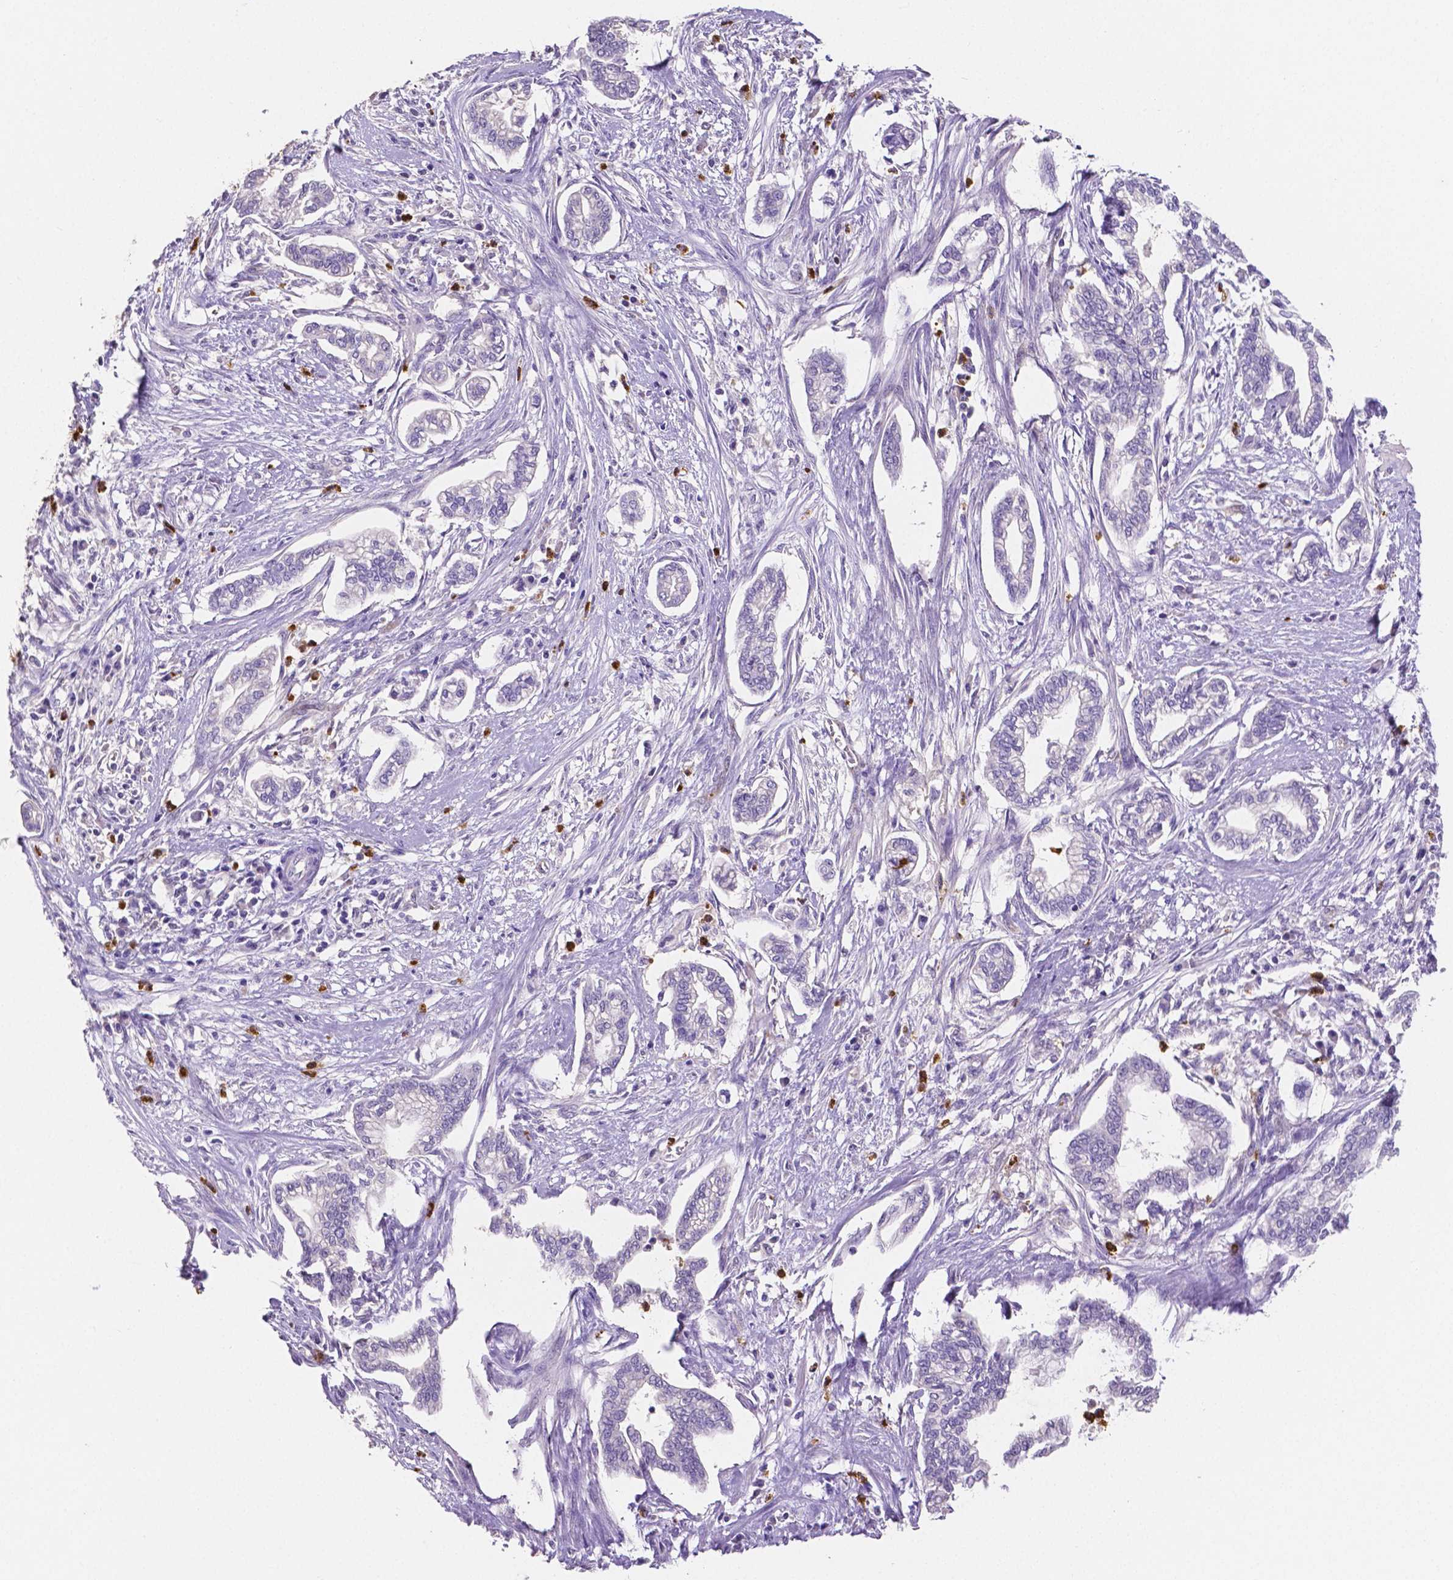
{"staining": {"intensity": "negative", "quantity": "none", "location": "none"}, "tissue": "cervical cancer", "cell_type": "Tumor cells", "image_type": "cancer", "snomed": [{"axis": "morphology", "description": "Adenocarcinoma, NOS"}, {"axis": "topography", "description": "Cervix"}], "caption": "An IHC micrograph of cervical cancer (adenocarcinoma) is shown. There is no staining in tumor cells of cervical cancer (adenocarcinoma).", "gene": "MMP9", "patient": {"sex": "female", "age": 62}}